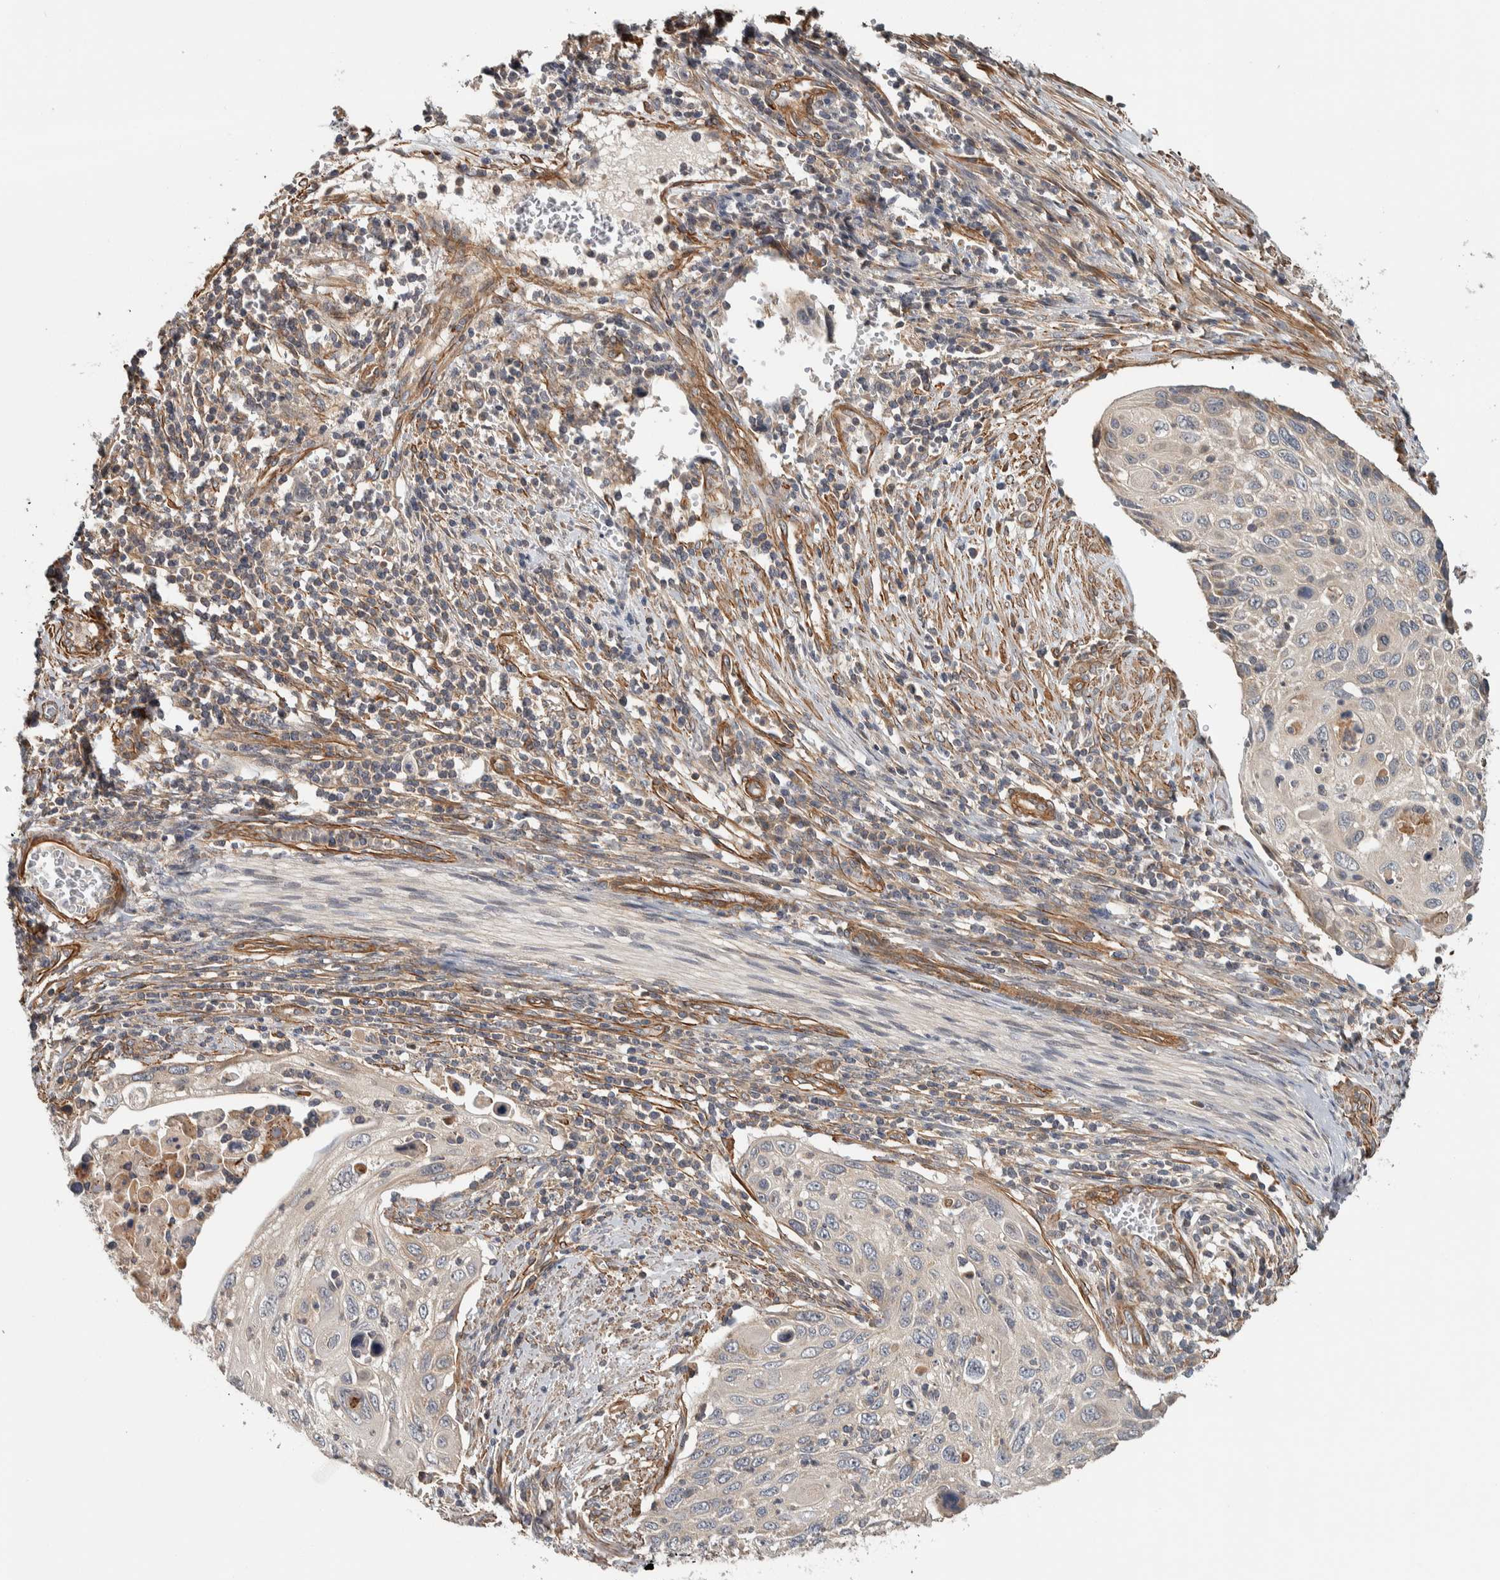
{"staining": {"intensity": "negative", "quantity": "none", "location": "none"}, "tissue": "cervical cancer", "cell_type": "Tumor cells", "image_type": "cancer", "snomed": [{"axis": "morphology", "description": "Squamous cell carcinoma, NOS"}, {"axis": "topography", "description": "Cervix"}], "caption": "Squamous cell carcinoma (cervical) was stained to show a protein in brown. There is no significant positivity in tumor cells.", "gene": "TBC1D31", "patient": {"sex": "female", "age": 70}}